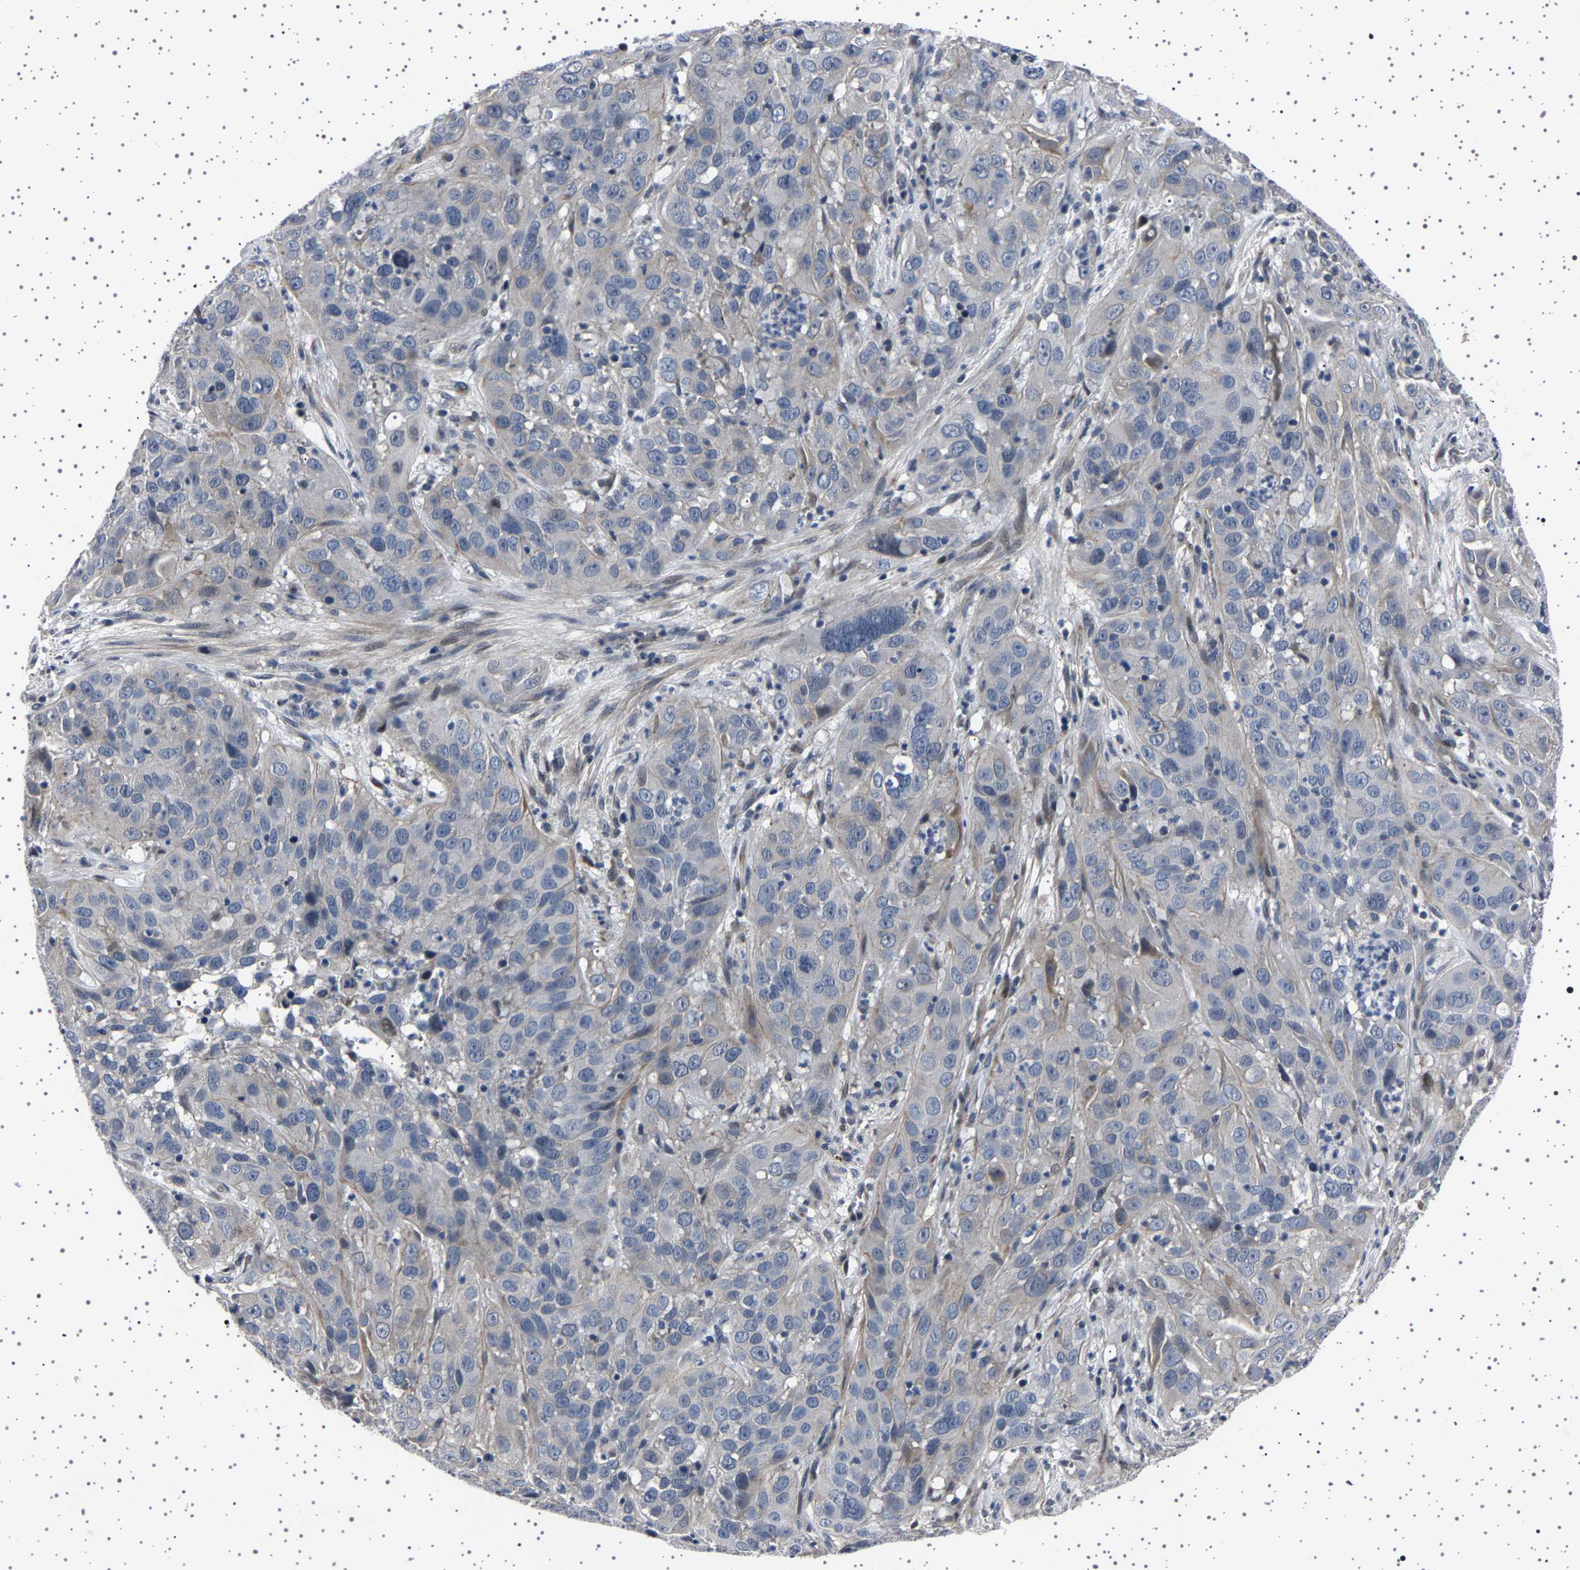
{"staining": {"intensity": "negative", "quantity": "none", "location": "none"}, "tissue": "cervical cancer", "cell_type": "Tumor cells", "image_type": "cancer", "snomed": [{"axis": "morphology", "description": "Squamous cell carcinoma, NOS"}, {"axis": "topography", "description": "Cervix"}], "caption": "This photomicrograph is of squamous cell carcinoma (cervical) stained with immunohistochemistry to label a protein in brown with the nuclei are counter-stained blue. There is no expression in tumor cells.", "gene": "PAK5", "patient": {"sex": "female", "age": 32}}